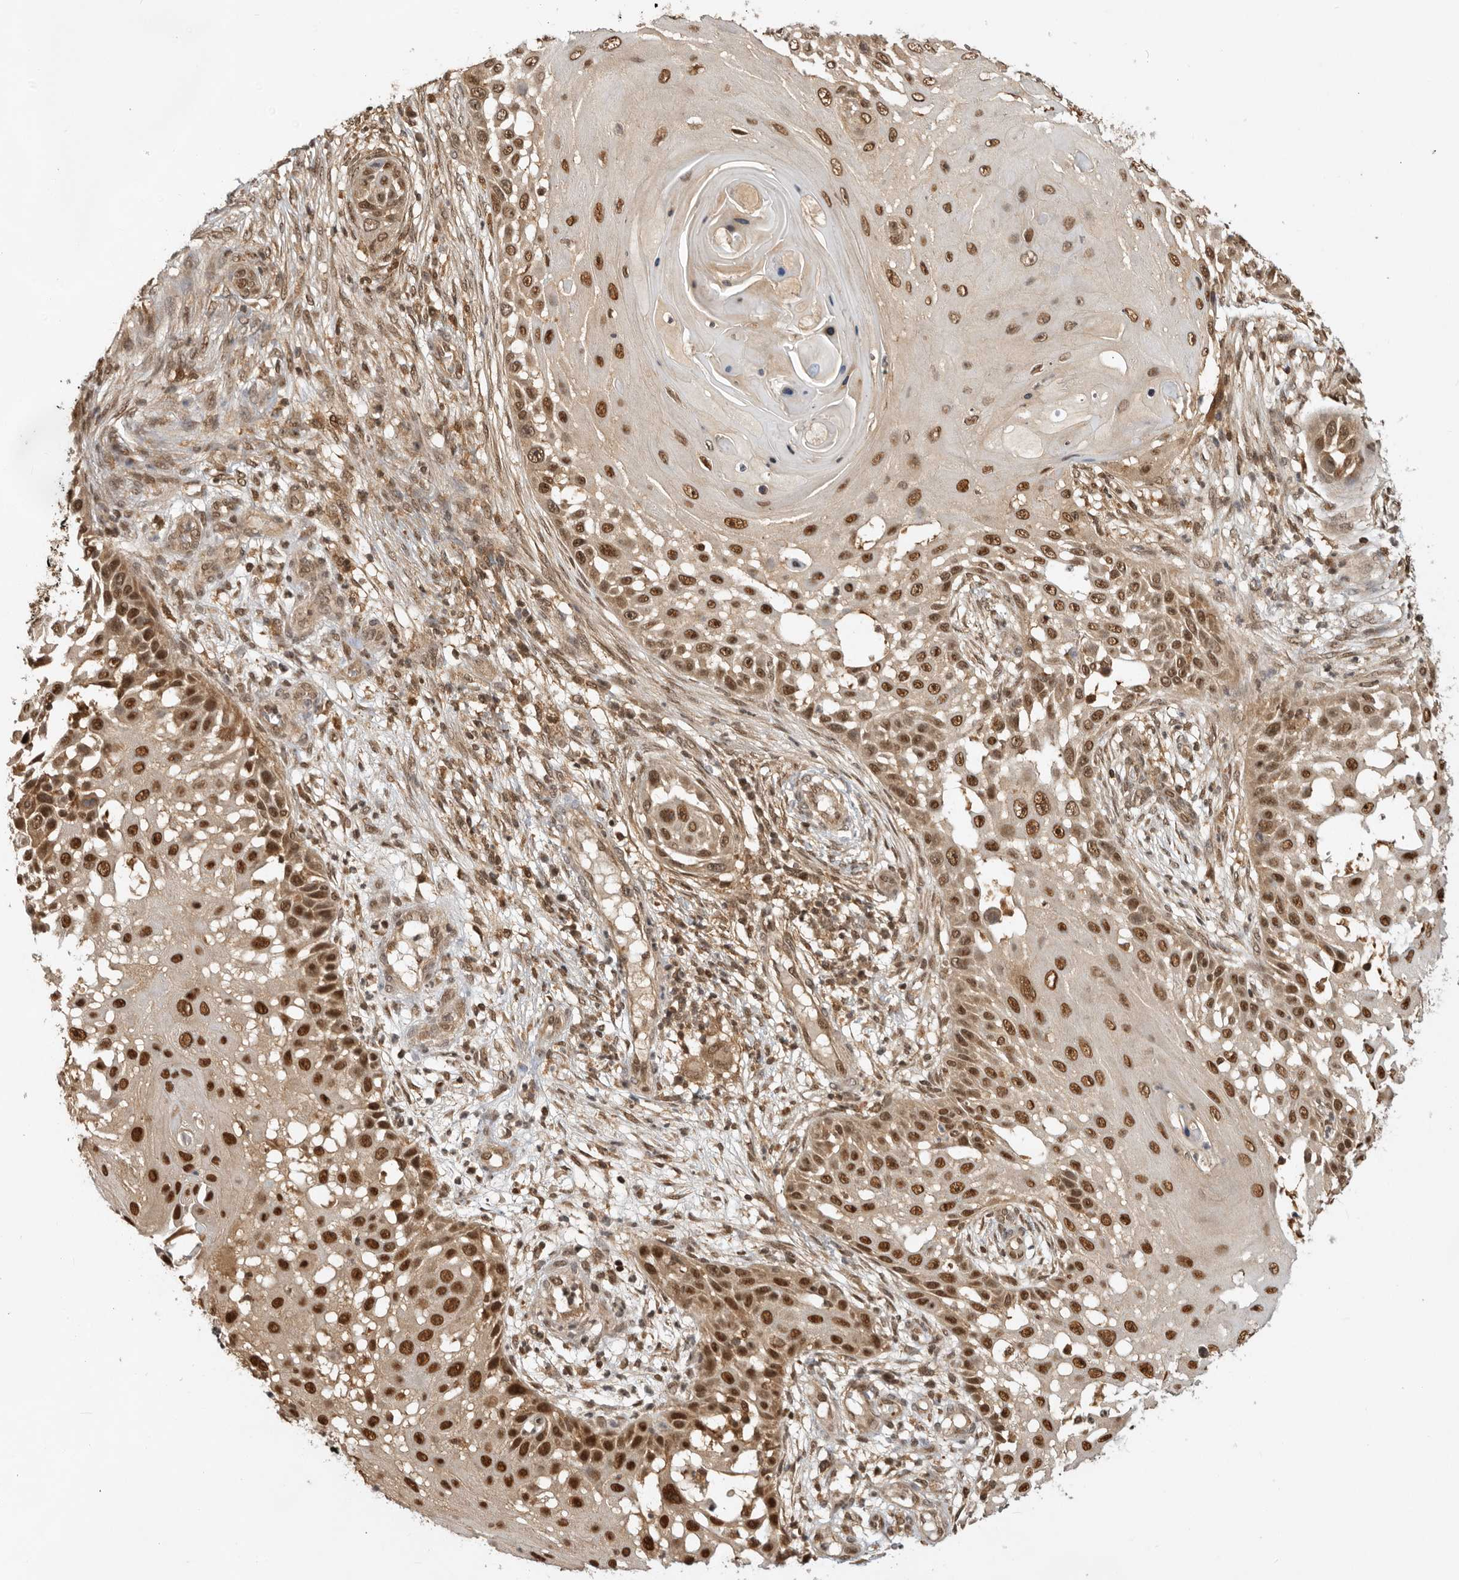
{"staining": {"intensity": "strong", "quantity": ">75%", "location": "cytoplasmic/membranous,nuclear"}, "tissue": "skin cancer", "cell_type": "Tumor cells", "image_type": "cancer", "snomed": [{"axis": "morphology", "description": "Squamous cell carcinoma, NOS"}, {"axis": "topography", "description": "Skin"}], "caption": "A brown stain highlights strong cytoplasmic/membranous and nuclear expression of a protein in human skin squamous cell carcinoma tumor cells. Nuclei are stained in blue.", "gene": "ADPRS", "patient": {"sex": "female", "age": 44}}